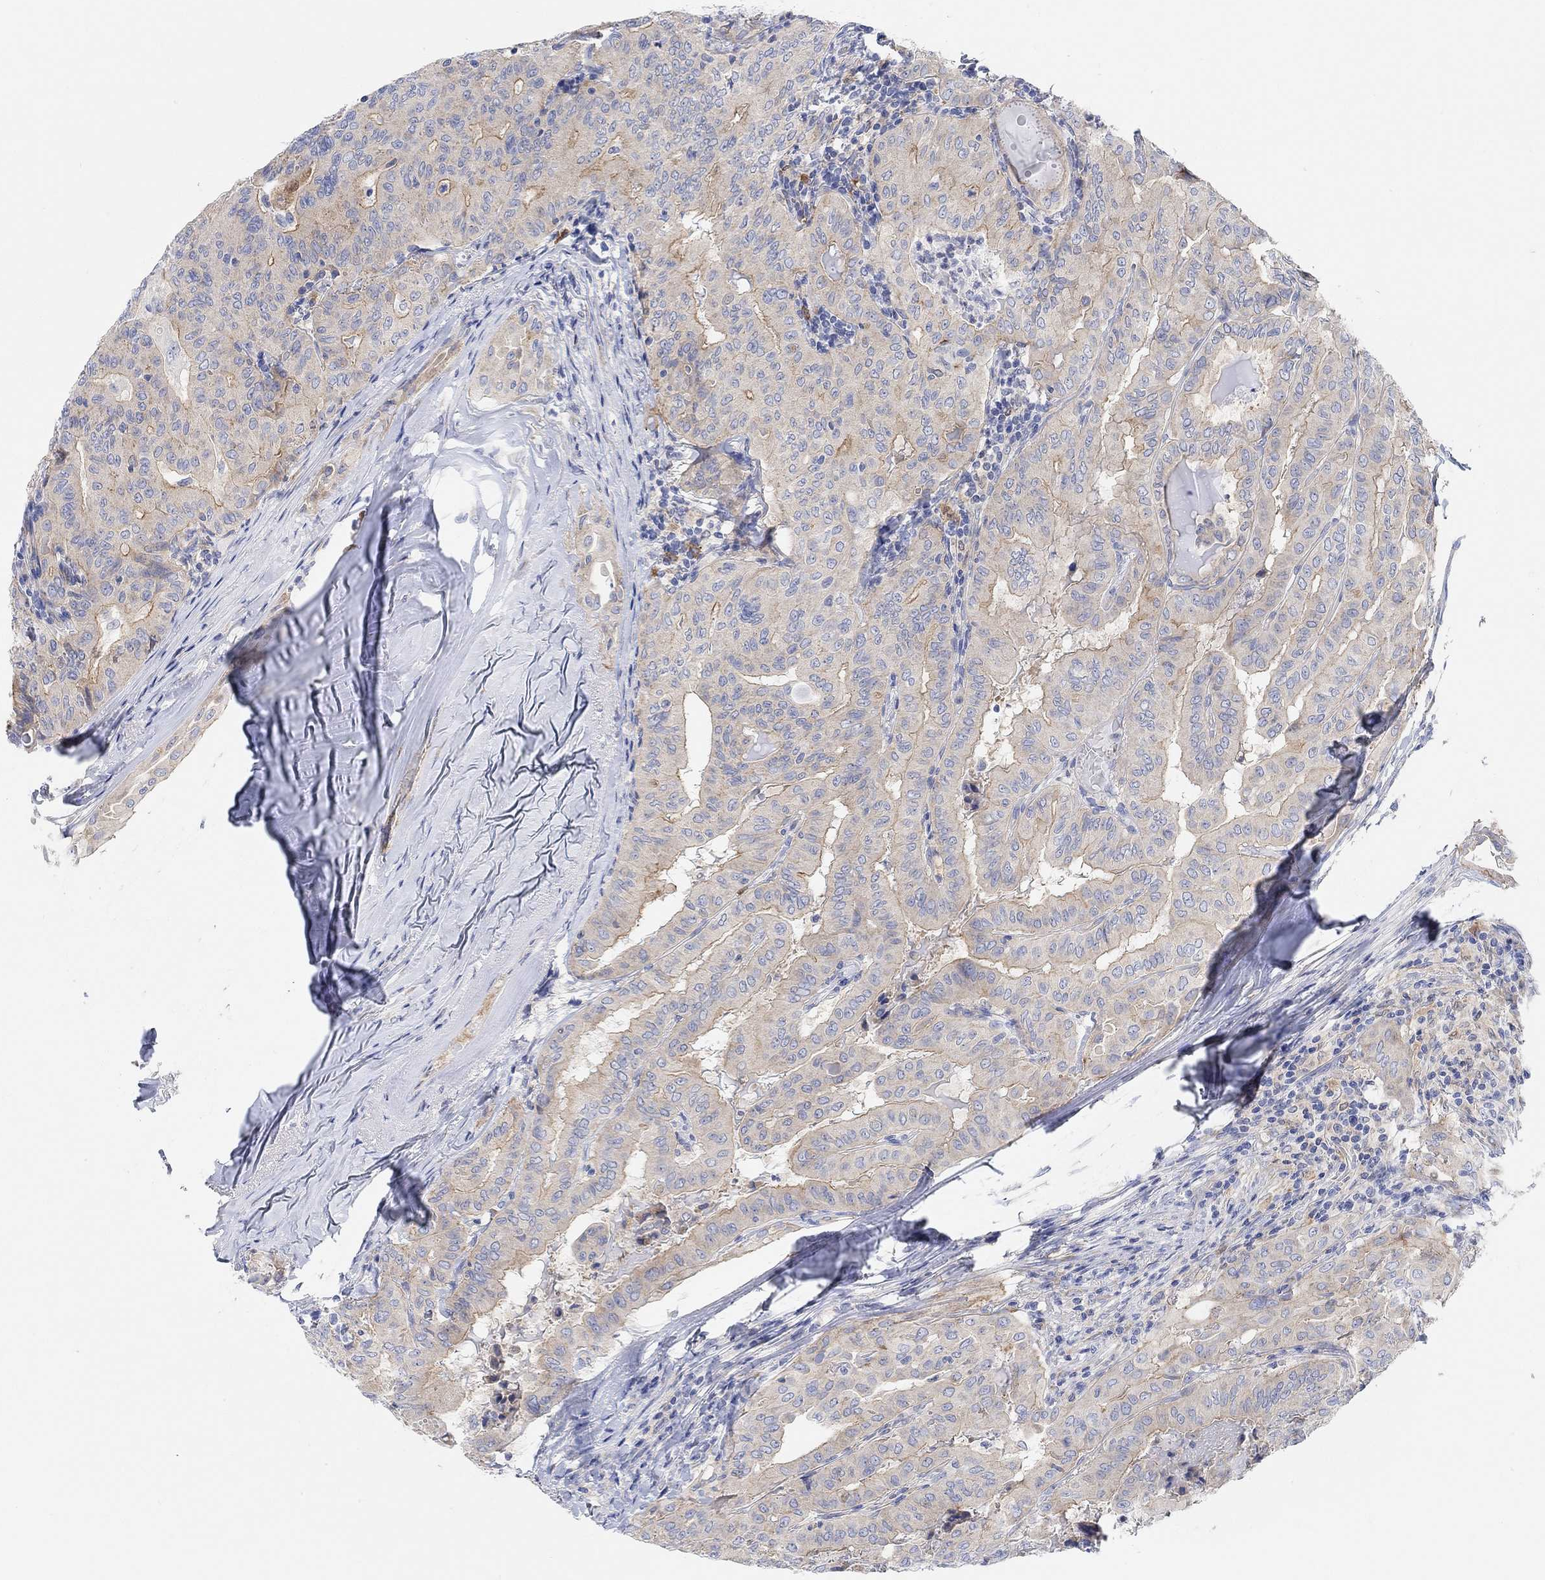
{"staining": {"intensity": "weak", "quantity": ">75%", "location": "cytoplasmic/membranous"}, "tissue": "thyroid cancer", "cell_type": "Tumor cells", "image_type": "cancer", "snomed": [{"axis": "morphology", "description": "Papillary adenocarcinoma, NOS"}, {"axis": "topography", "description": "Thyroid gland"}], "caption": "Thyroid cancer tissue reveals weak cytoplasmic/membranous expression in about >75% of tumor cells (brown staining indicates protein expression, while blue staining denotes nuclei).", "gene": "RGS1", "patient": {"sex": "female", "age": 68}}